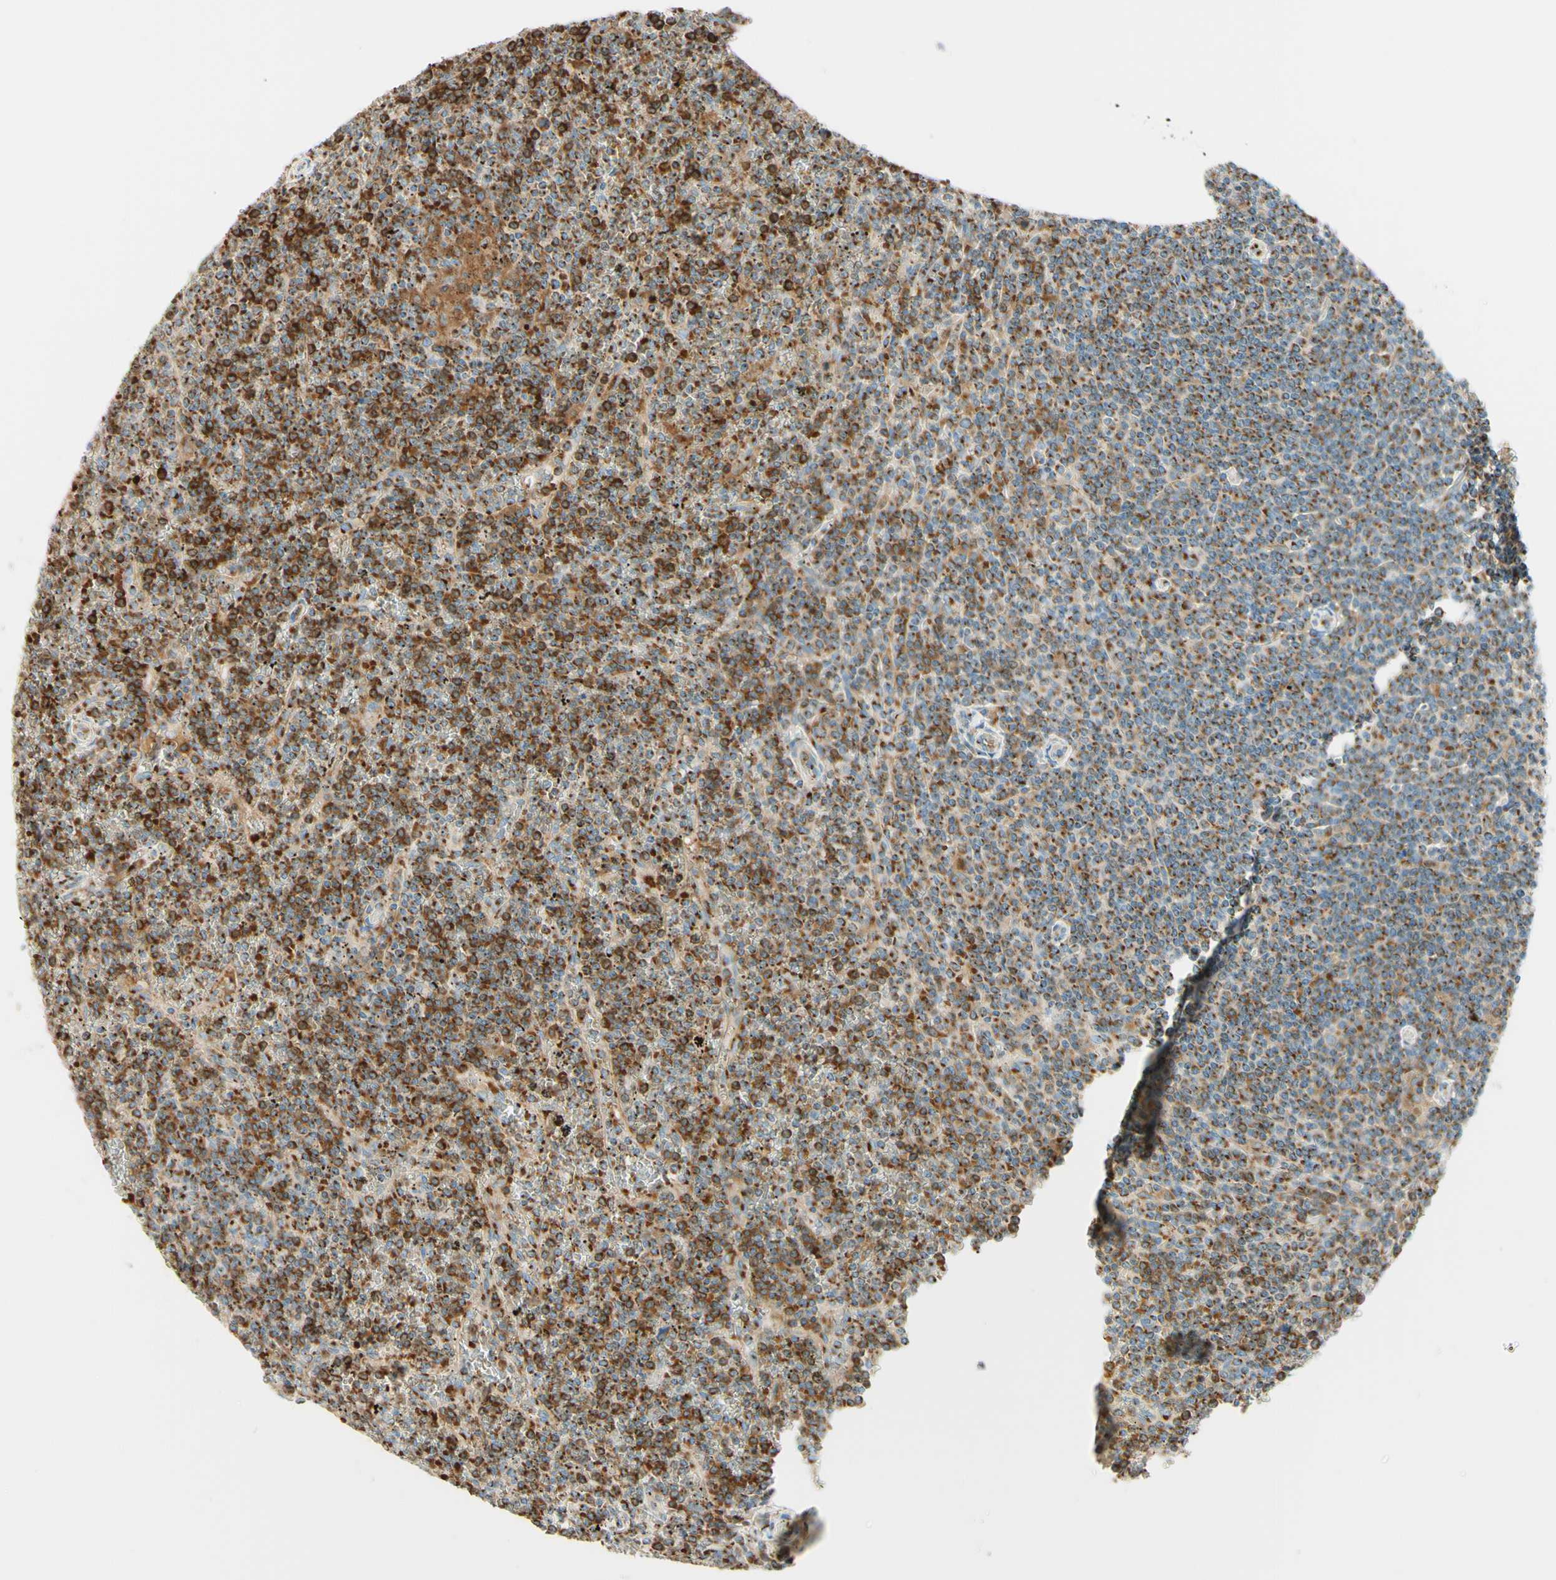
{"staining": {"intensity": "strong", "quantity": ">75%", "location": "cytoplasmic/membranous"}, "tissue": "lymphoma", "cell_type": "Tumor cells", "image_type": "cancer", "snomed": [{"axis": "morphology", "description": "Malignant lymphoma, non-Hodgkin's type, Low grade"}, {"axis": "topography", "description": "Spleen"}], "caption": "Tumor cells show strong cytoplasmic/membranous expression in approximately >75% of cells in low-grade malignant lymphoma, non-Hodgkin's type. (brown staining indicates protein expression, while blue staining denotes nuclei).", "gene": "GOLGB1", "patient": {"sex": "female", "age": 19}}